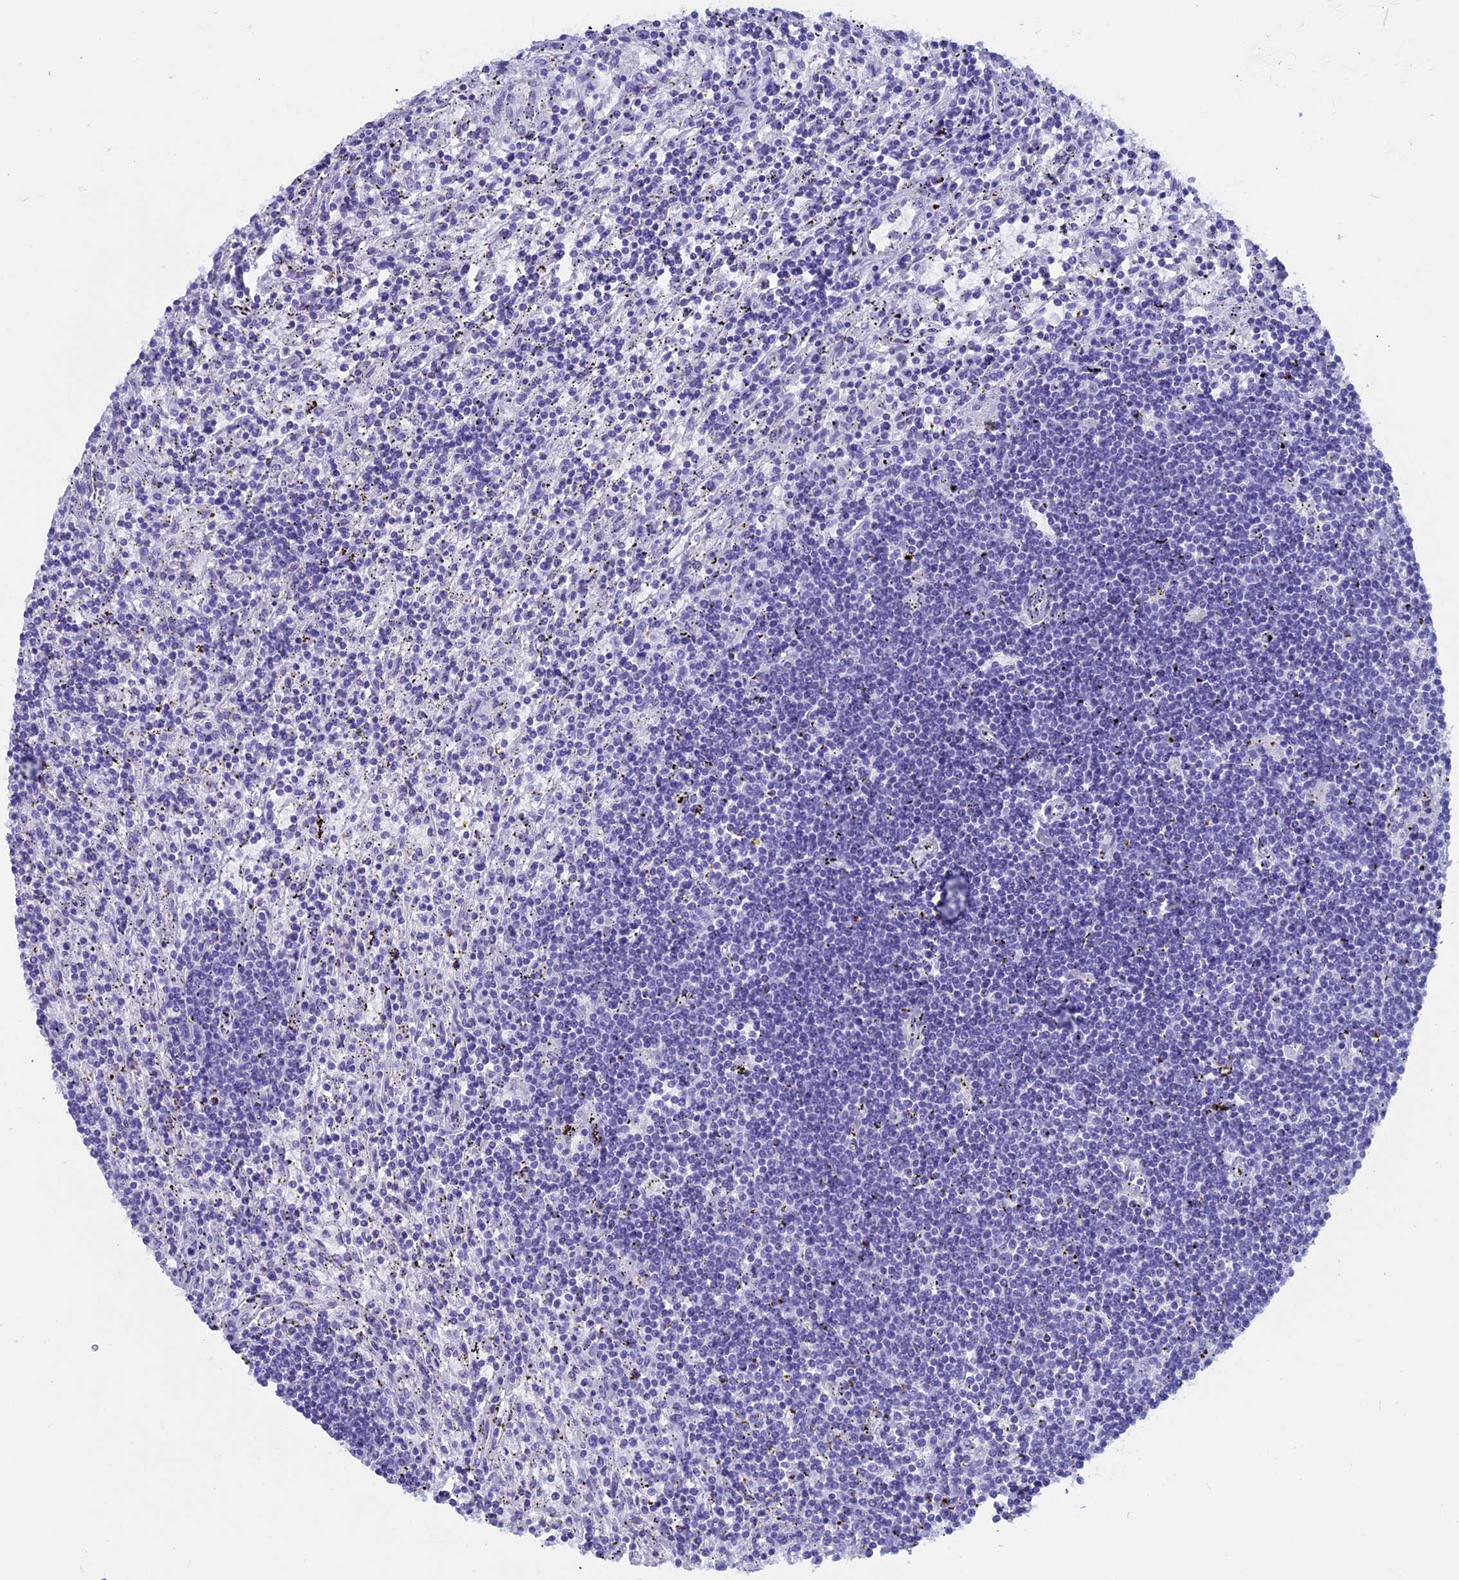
{"staining": {"intensity": "negative", "quantity": "none", "location": "none"}, "tissue": "lymphoma", "cell_type": "Tumor cells", "image_type": "cancer", "snomed": [{"axis": "morphology", "description": "Malignant lymphoma, non-Hodgkin's type, Low grade"}, {"axis": "topography", "description": "Spleen"}], "caption": "An immunohistochemistry image of low-grade malignant lymphoma, non-Hodgkin's type is shown. There is no staining in tumor cells of low-grade malignant lymphoma, non-Hodgkin's type.", "gene": "FAM169A", "patient": {"sex": "male", "age": 76}}